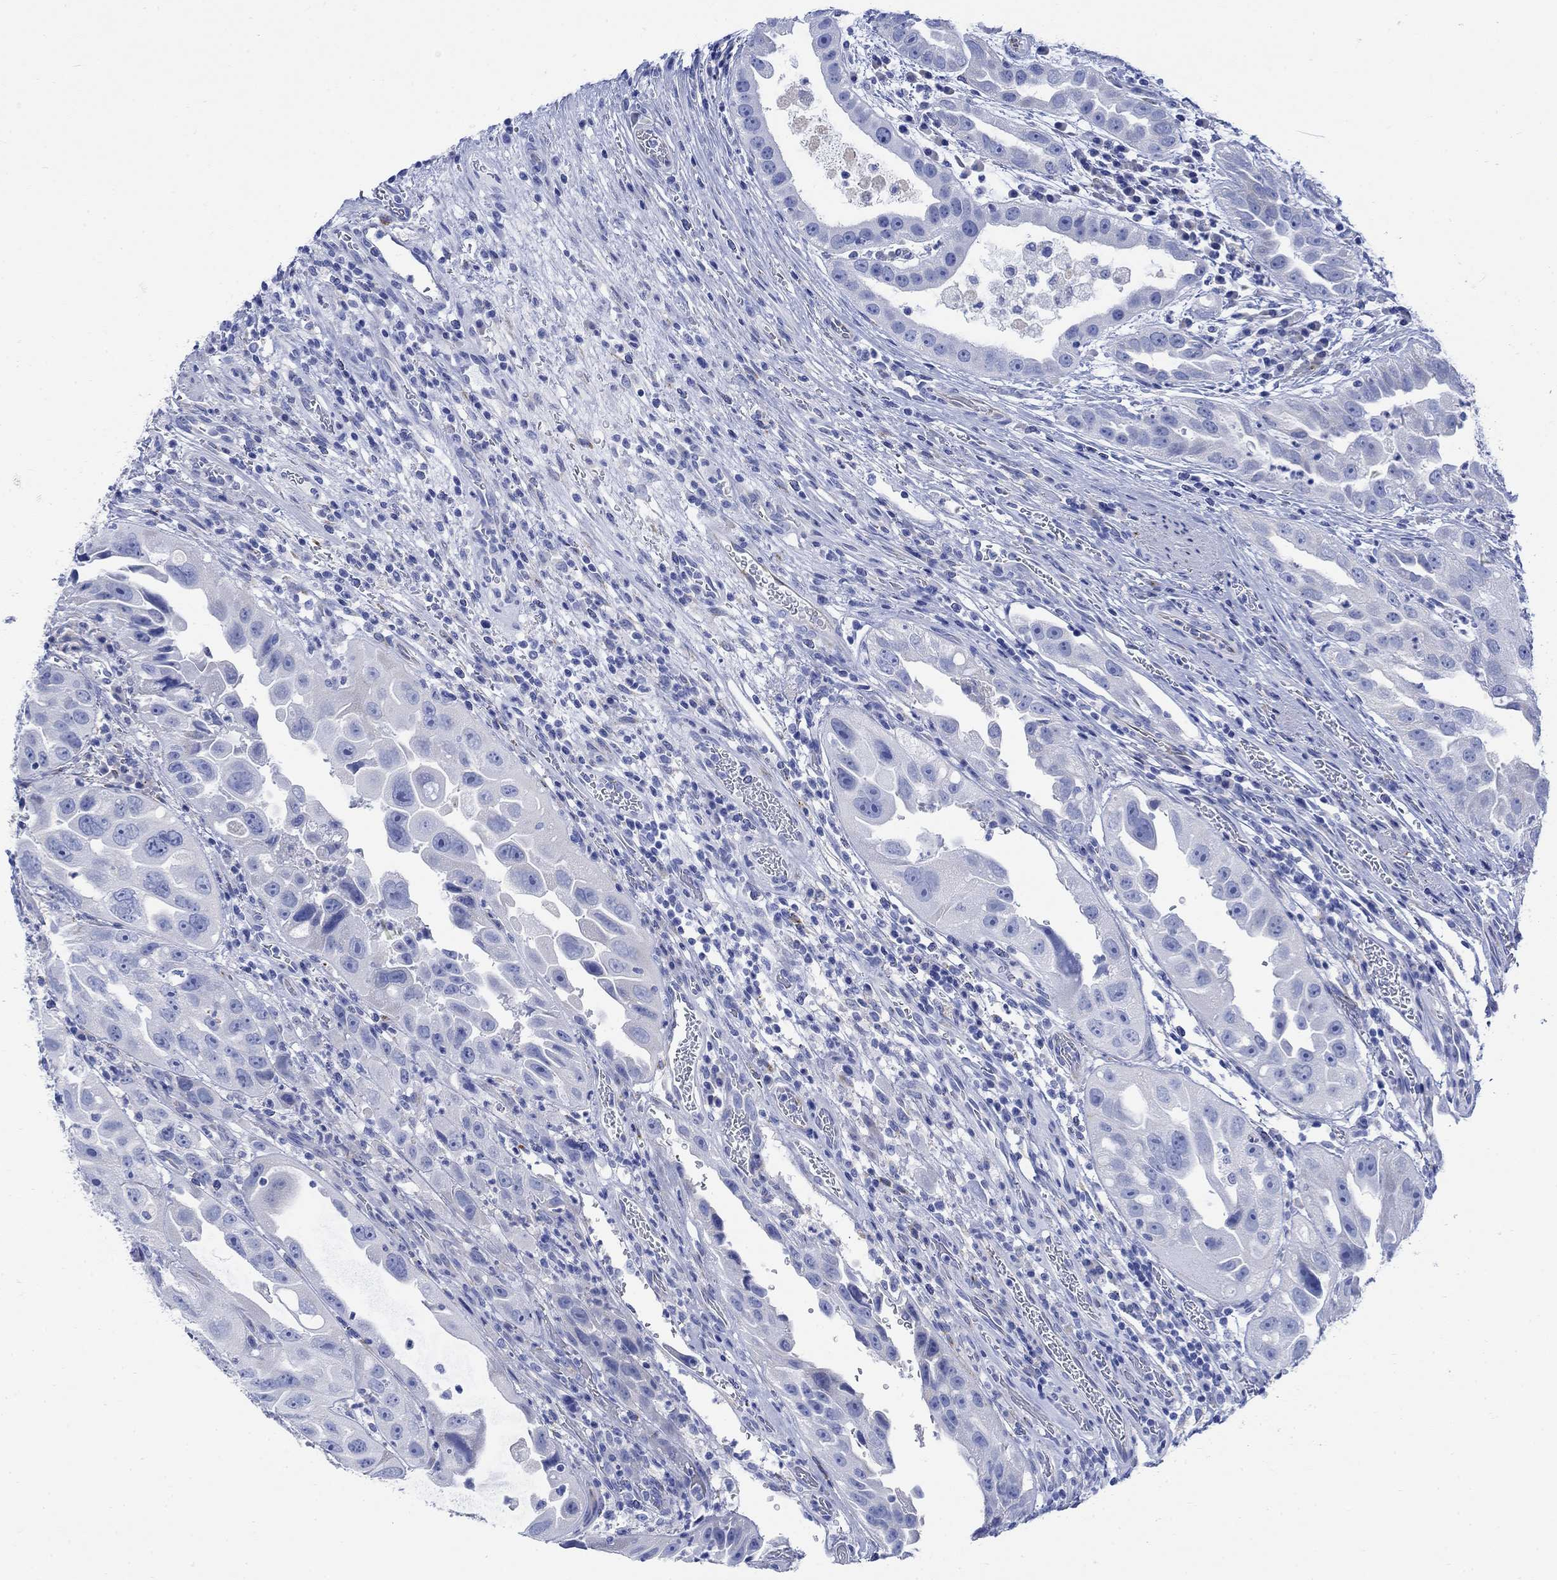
{"staining": {"intensity": "negative", "quantity": "none", "location": "none"}, "tissue": "urothelial cancer", "cell_type": "Tumor cells", "image_type": "cancer", "snomed": [{"axis": "morphology", "description": "Urothelial carcinoma, High grade"}, {"axis": "topography", "description": "Urinary bladder"}], "caption": "Immunohistochemical staining of human urothelial cancer exhibits no significant positivity in tumor cells.", "gene": "MYL1", "patient": {"sex": "female", "age": 41}}